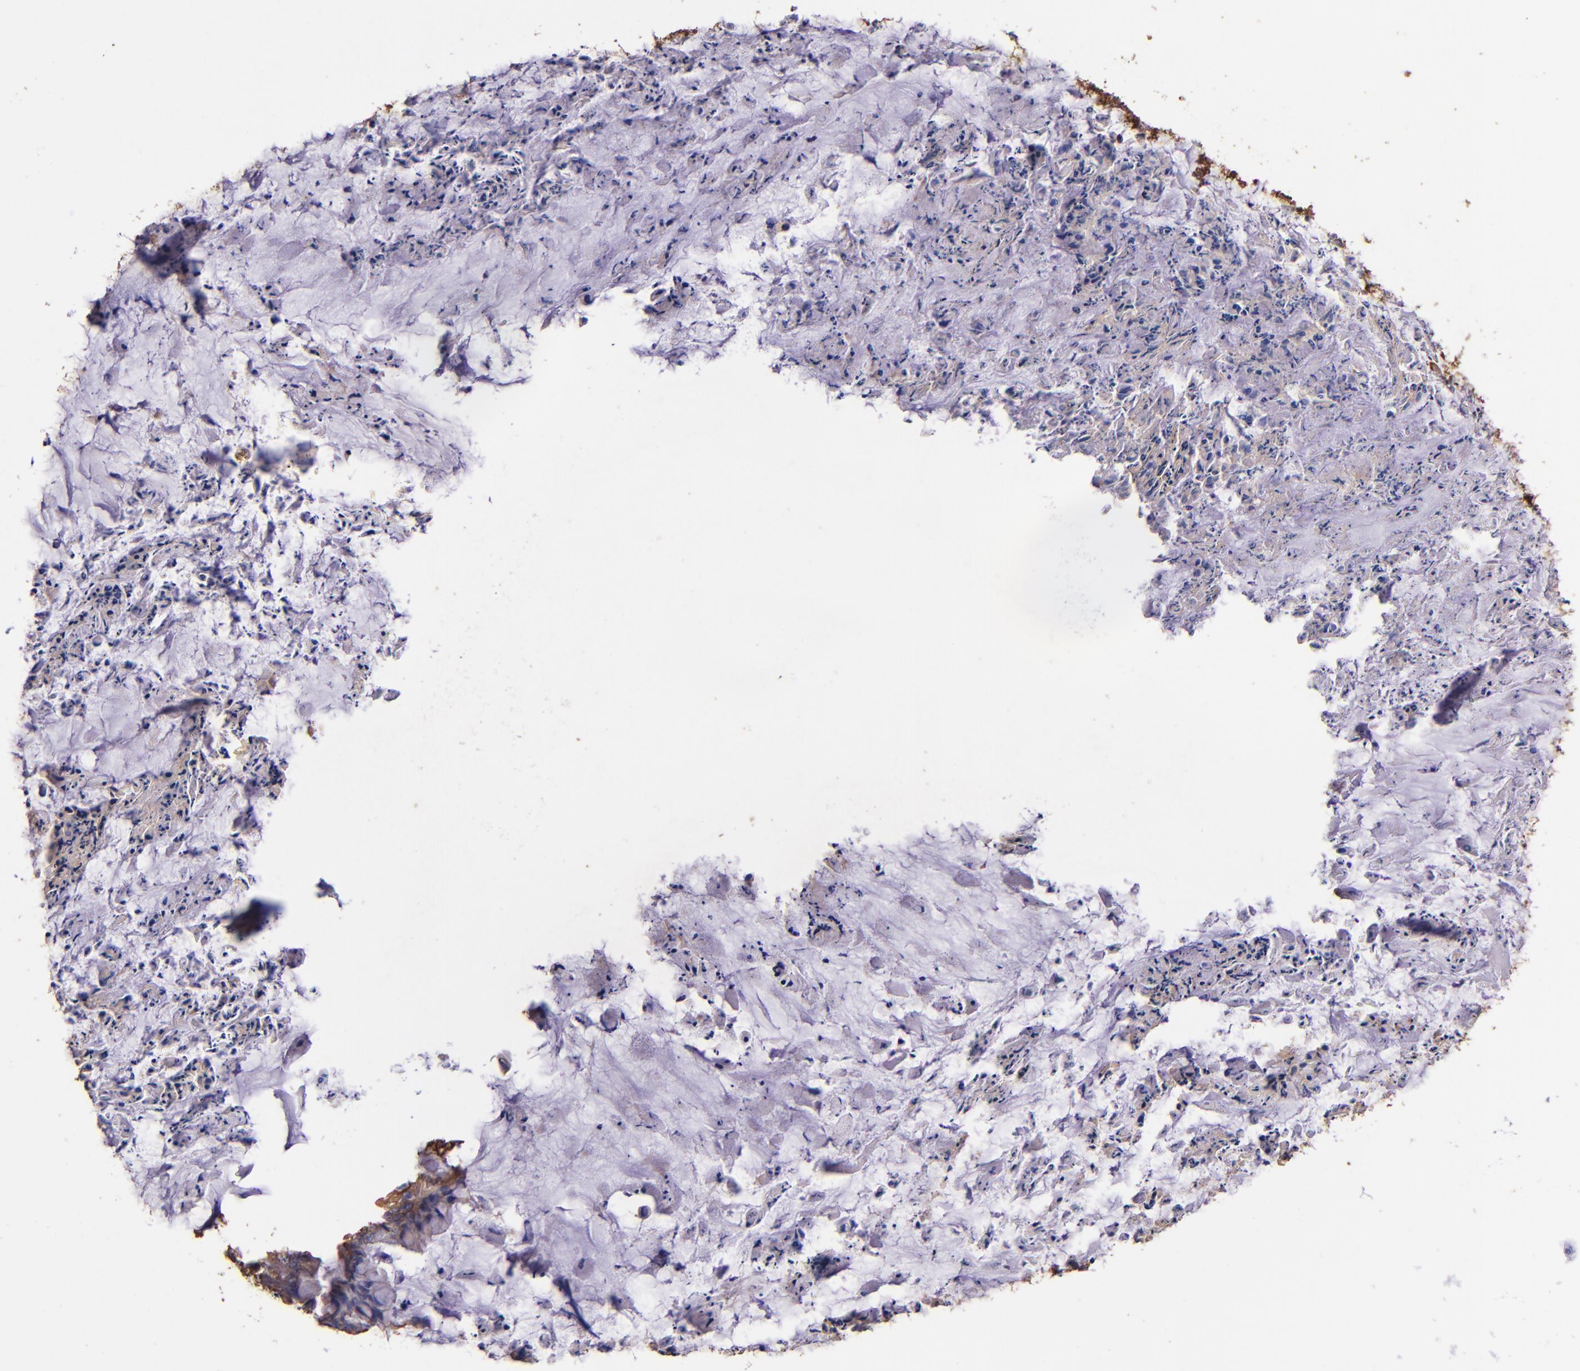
{"staining": {"intensity": "moderate", "quantity": ">75%", "location": "cytoplasmic/membranous"}, "tissue": "ovarian cancer", "cell_type": "Tumor cells", "image_type": "cancer", "snomed": [{"axis": "morphology", "description": "Cystadenocarcinoma, mucinous, NOS"}, {"axis": "topography", "description": "Ovary"}], "caption": "Mucinous cystadenocarcinoma (ovarian) was stained to show a protein in brown. There is medium levels of moderate cytoplasmic/membranous staining in about >75% of tumor cells.", "gene": "KRT4", "patient": {"sex": "female", "age": 36}}